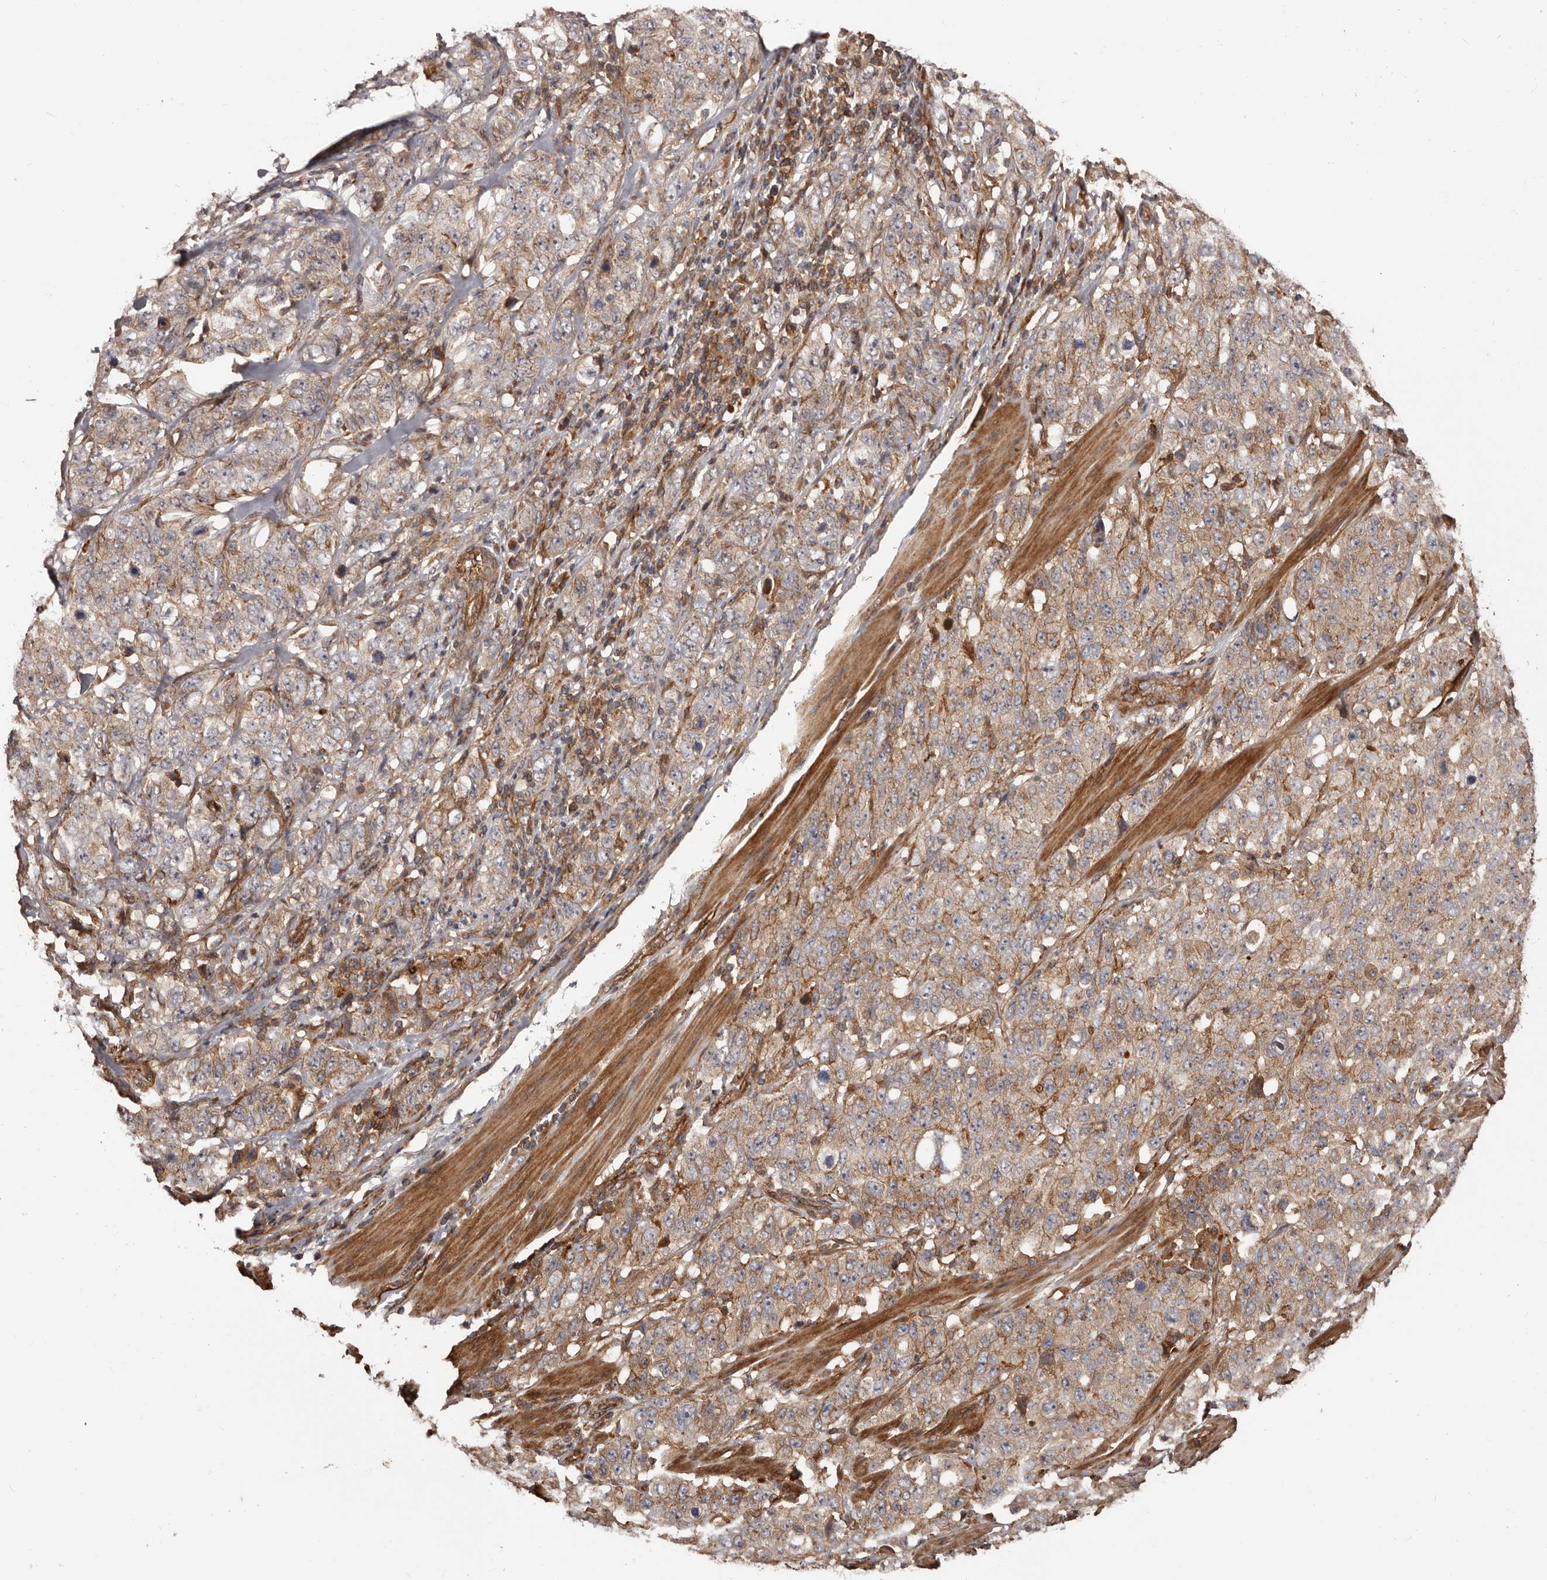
{"staining": {"intensity": "weak", "quantity": ">75%", "location": "cytoplasmic/membranous"}, "tissue": "stomach cancer", "cell_type": "Tumor cells", "image_type": "cancer", "snomed": [{"axis": "morphology", "description": "Adenocarcinoma, NOS"}, {"axis": "topography", "description": "Stomach"}], "caption": "Stomach adenocarcinoma tissue demonstrates weak cytoplasmic/membranous expression in about >75% of tumor cells (Stains: DAB in brown, nuclei in blue, Microscopy: brightfield microscopy at high magnification).", "gene": "GTPBP1", "patient": {"sex": "male", "age": 48}}